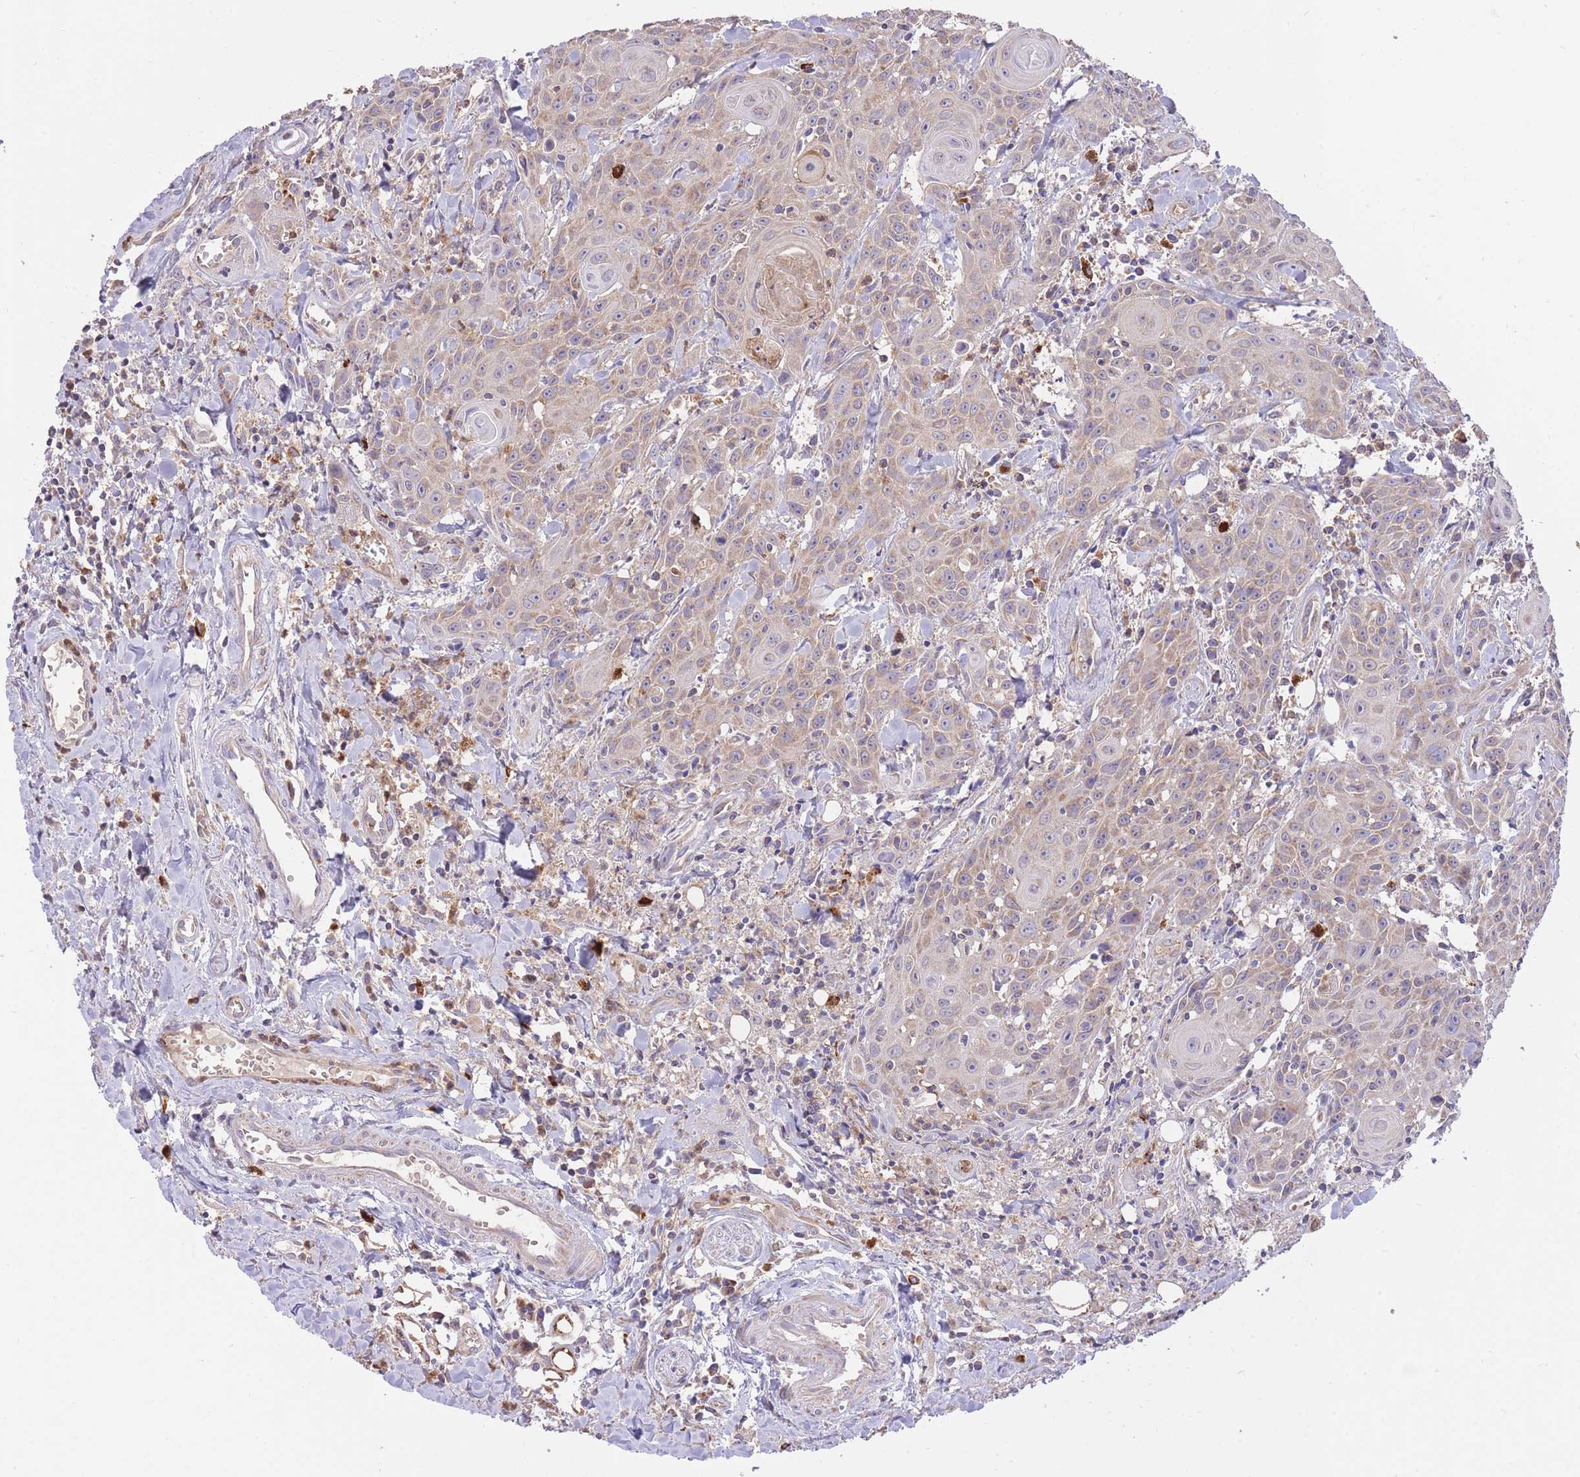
{"staining": {"intensity": "moderate", "quantity": ">75%", "location": "cytoplasmic/membranous"}, "tissue": "head and neck cancer", "cell_type": "Tumor cells", "image_type": "cancer", "snomed": [{"axis": "morphology", "description": "Squamous cell carcinoma, NOS"}, {"axis": "topography", "description": "Oral tissue"}, {"axis": "topography", "description": "Head-Neck"}], "caption": "A brown stain highlights moderate cytoplasmic/membranous expression of a protein in human squamous cell carcinoma (head and neck) tumor cells.", "gene": "PREP", "patient": {"sex": "female", "age": 82}}